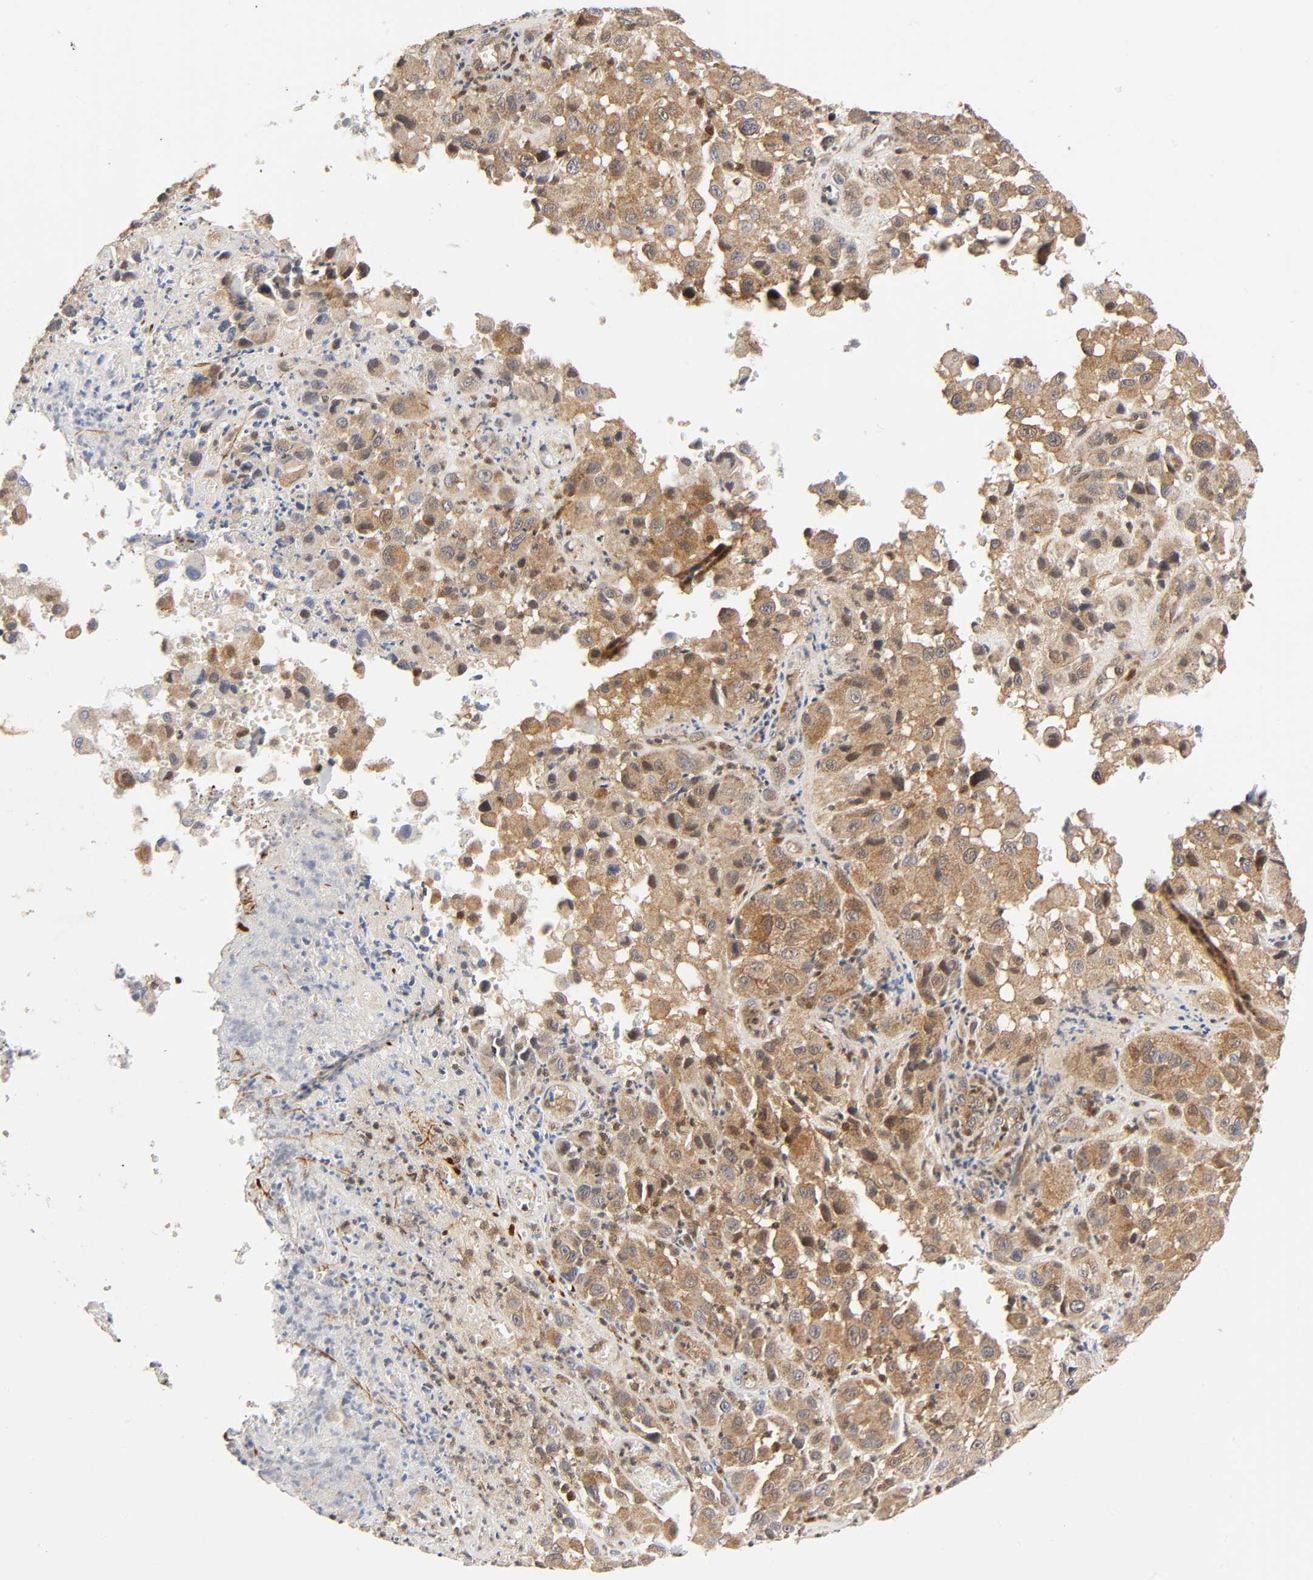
{"staining": {"intensity": "weak", "quantity": ">75%", "location": "cytoplasmic/membranous,nuclear"}, "tissue": "melanoma", "cell_type": "Tumor cells", "image_type": "cancer", "snomed": [{"axis": "morphology", "description": "Malignant melanoma, NOS"}, {"axis": "topography", "description": "Skin"}], "caption": "Protein positivity by immunohistochemistry shows weak cytoplasmic/membranous and nuclear expression in about >75% of tumor cells in malignant melanoma.", "gene": "CASP9", "patient": {"sex": "female", "age": 21}}